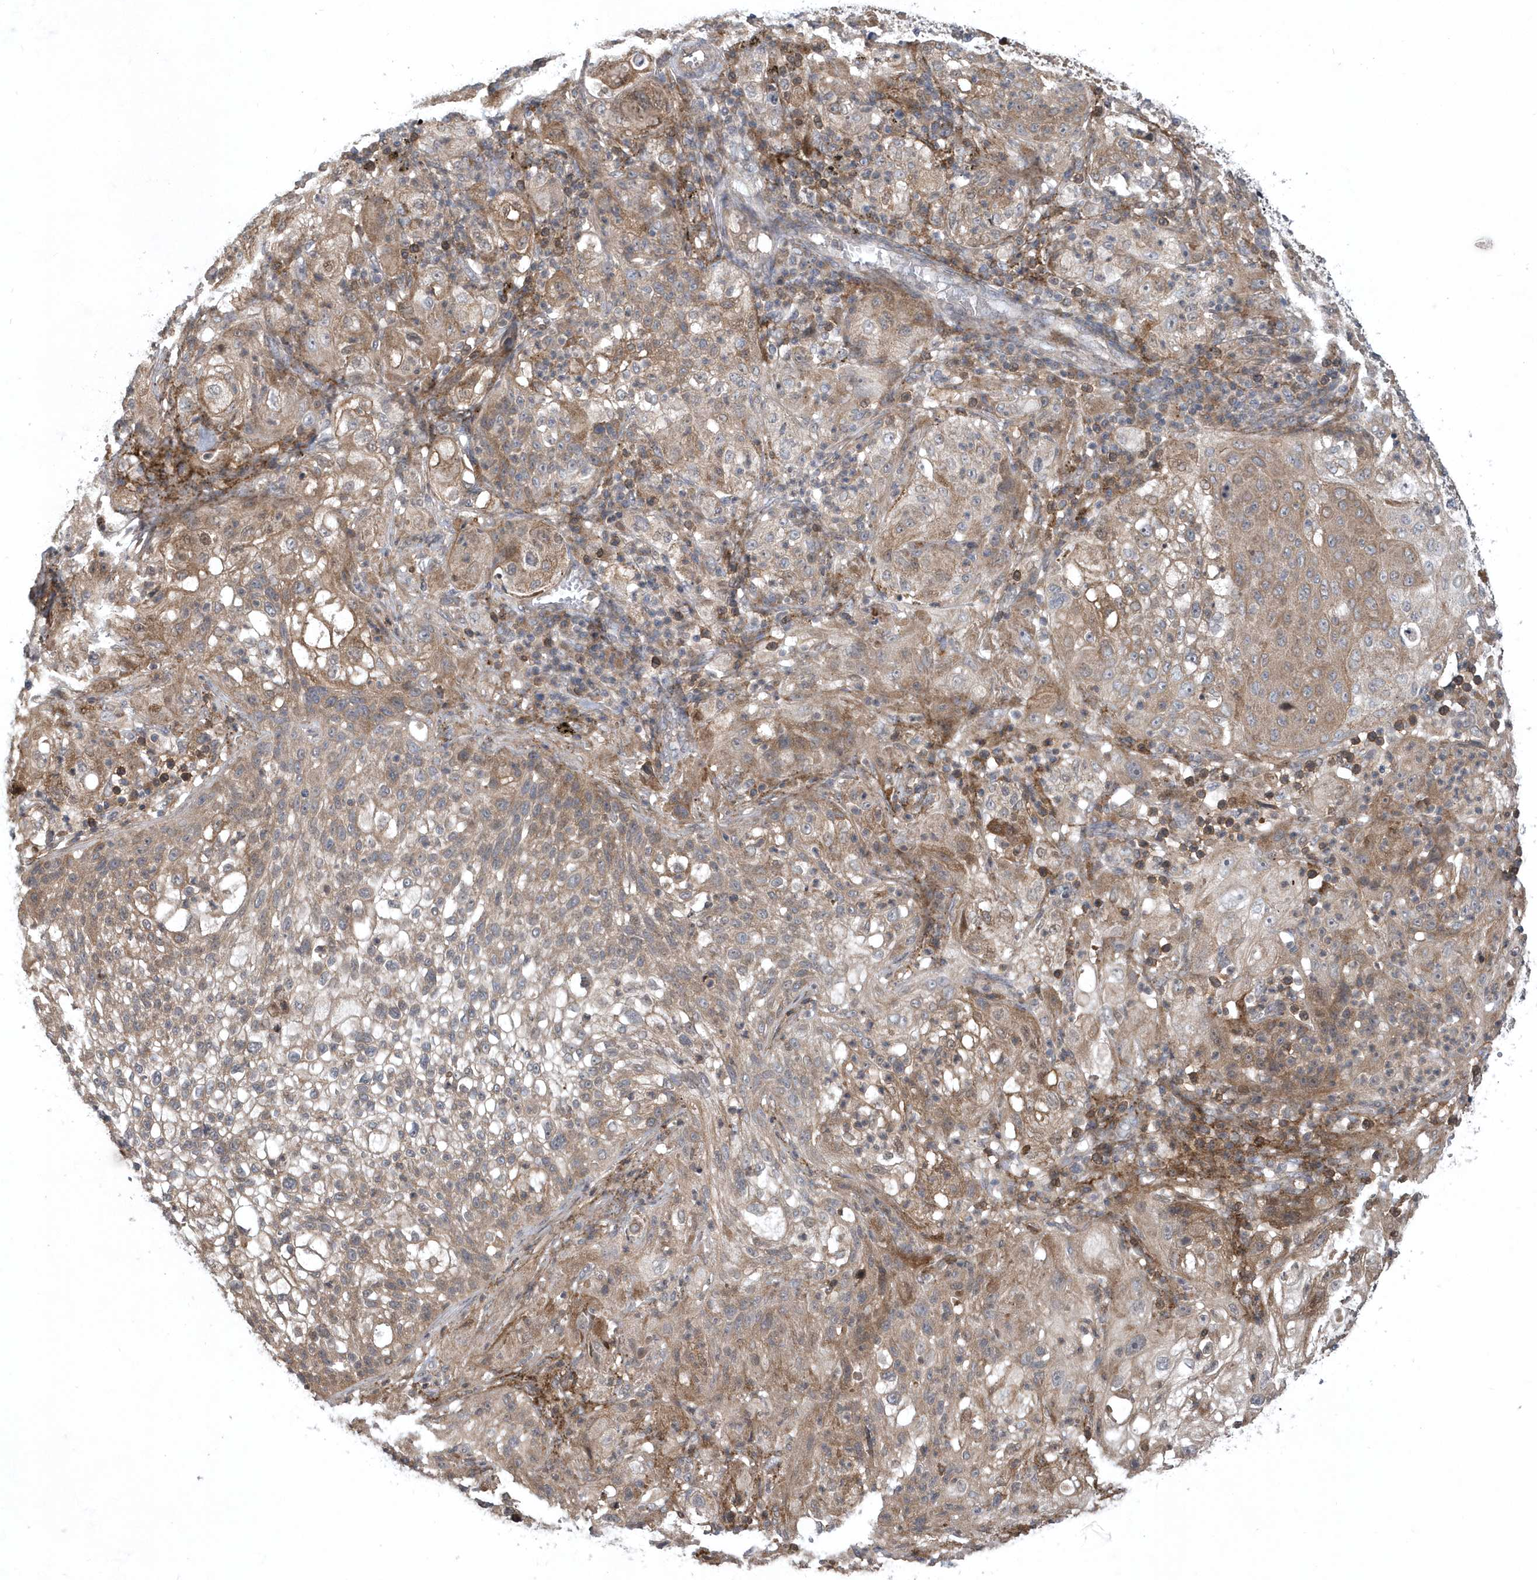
{"staining": {"intensity": "weak", "quantity": ">75%", "location": "cytoplasmic/membranous"}, "tissue": "lung cancer", "cell_type": "Tumor cells", "image_type": "cancer", "snomed": [{"axis": "morphology", "description": "Inflammation, NOS"}, {"axis": "morphology", "description": "Squamous cell carcinoma, NOS"}, {"axis": "topography", "description": "Lymph node"}, {"axis": "topography", "description": "Soft tissue"}, {"axis": "topography", "description": "Lung"}], "caption": "Immunohistochemical staining of lung squamous cell carcinoma displays low levels of weak cytoplasmic/membranous protein staining in about >75% of tumor cells.", "gene": "HMGCS1", "patient": {"sex": "male", "age": 66}}